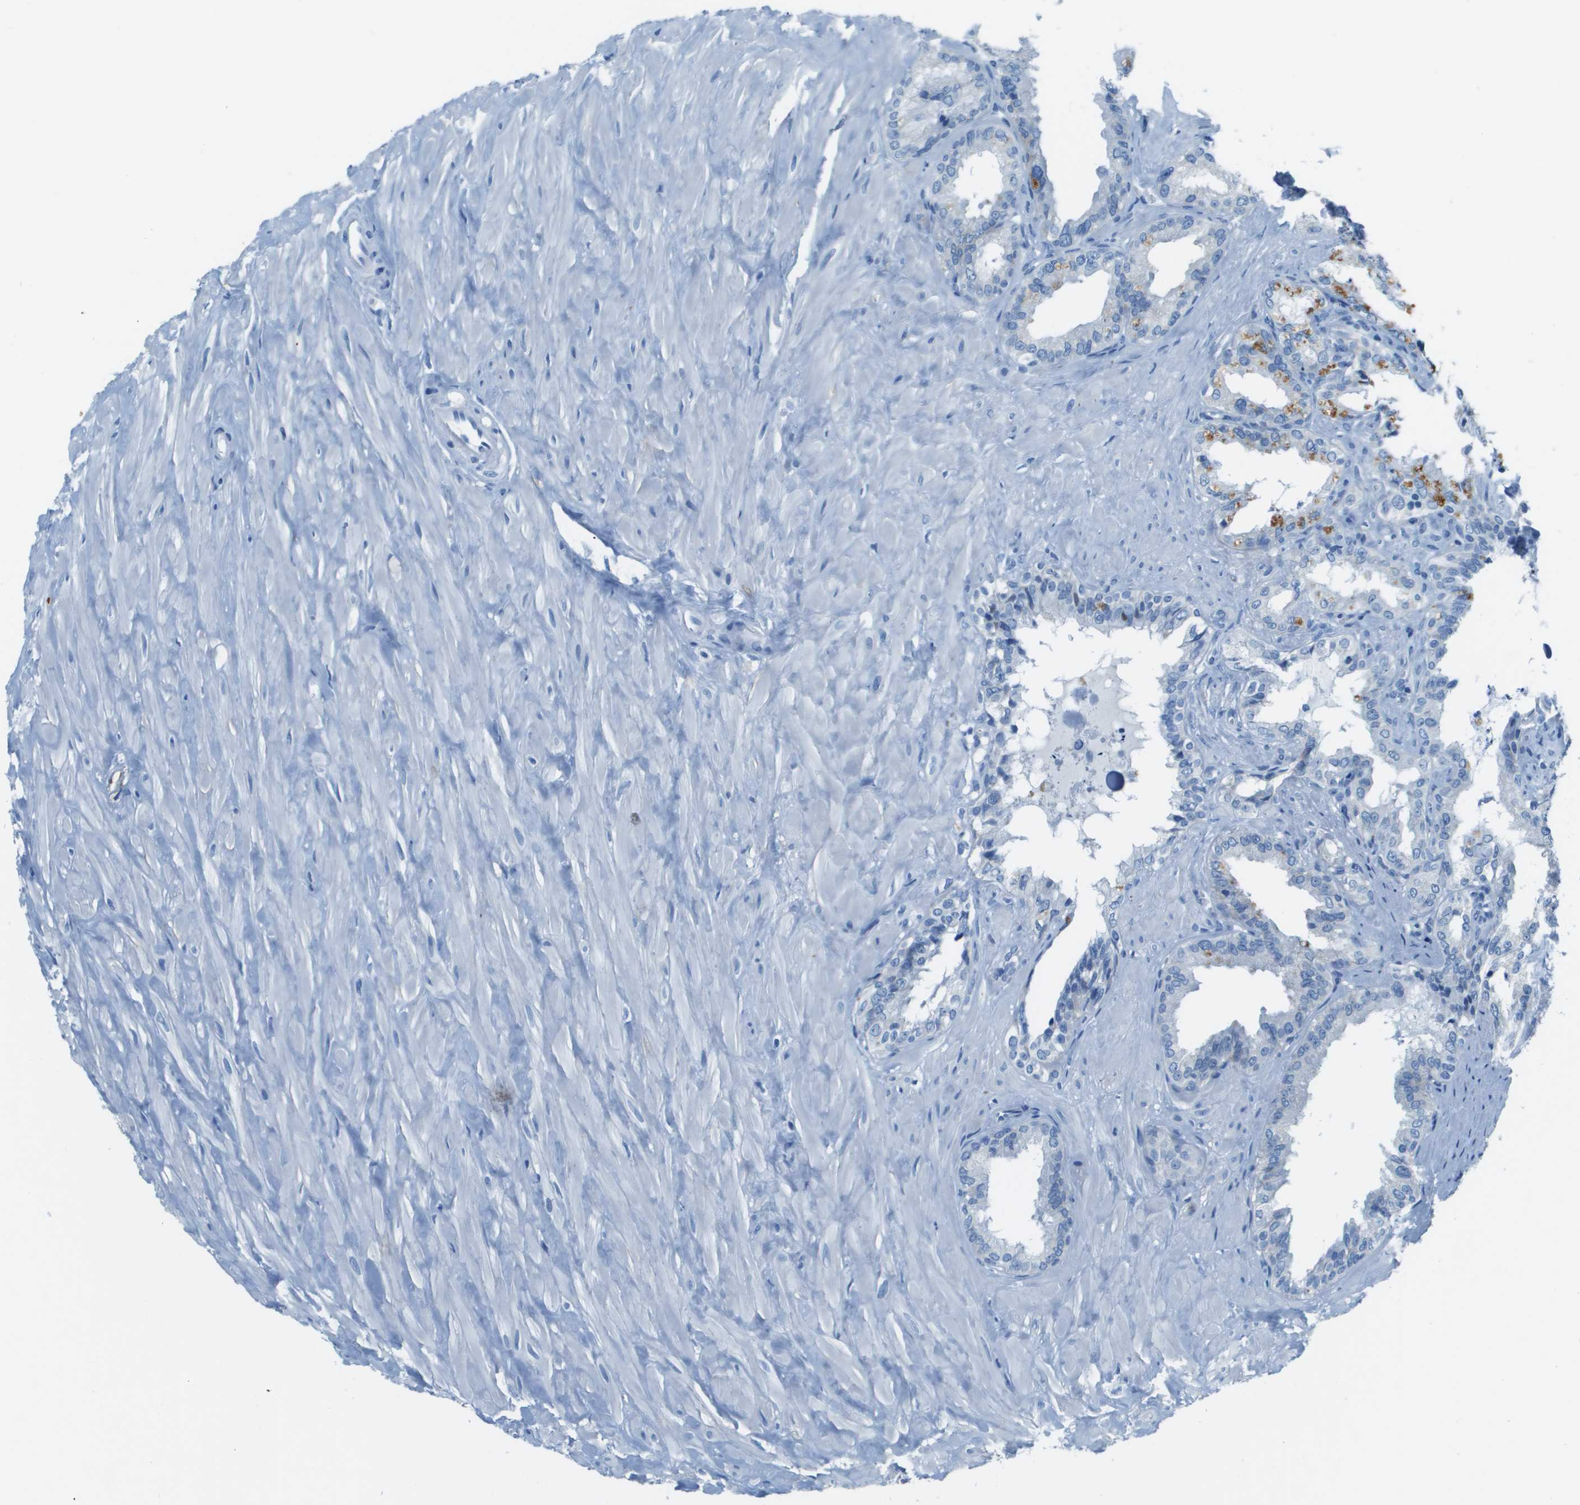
{"staining": {"intensity": "moderate", "quantity": "<25%", "location": "cytoplasmic/membranous"}, "tissue": "seminal vesicle", "cell_type": "Glandular cells", "image_type": "normal", "snomed": [{"axis": "morphology", "description": "Normal tissue, NOS"}, {"axis": "topography", "description": "Seminal veicle"}], "caption": "Immunohistochemistry (DAB (3,3'-diaminobenzidine)) staining of normal seminal vesicle shows moderate cytoplasmic/membranous protein expression in about <25% of glandular cells.", "gene": "SLC16A10", "patient": {"sex": "male", "age": 64}}